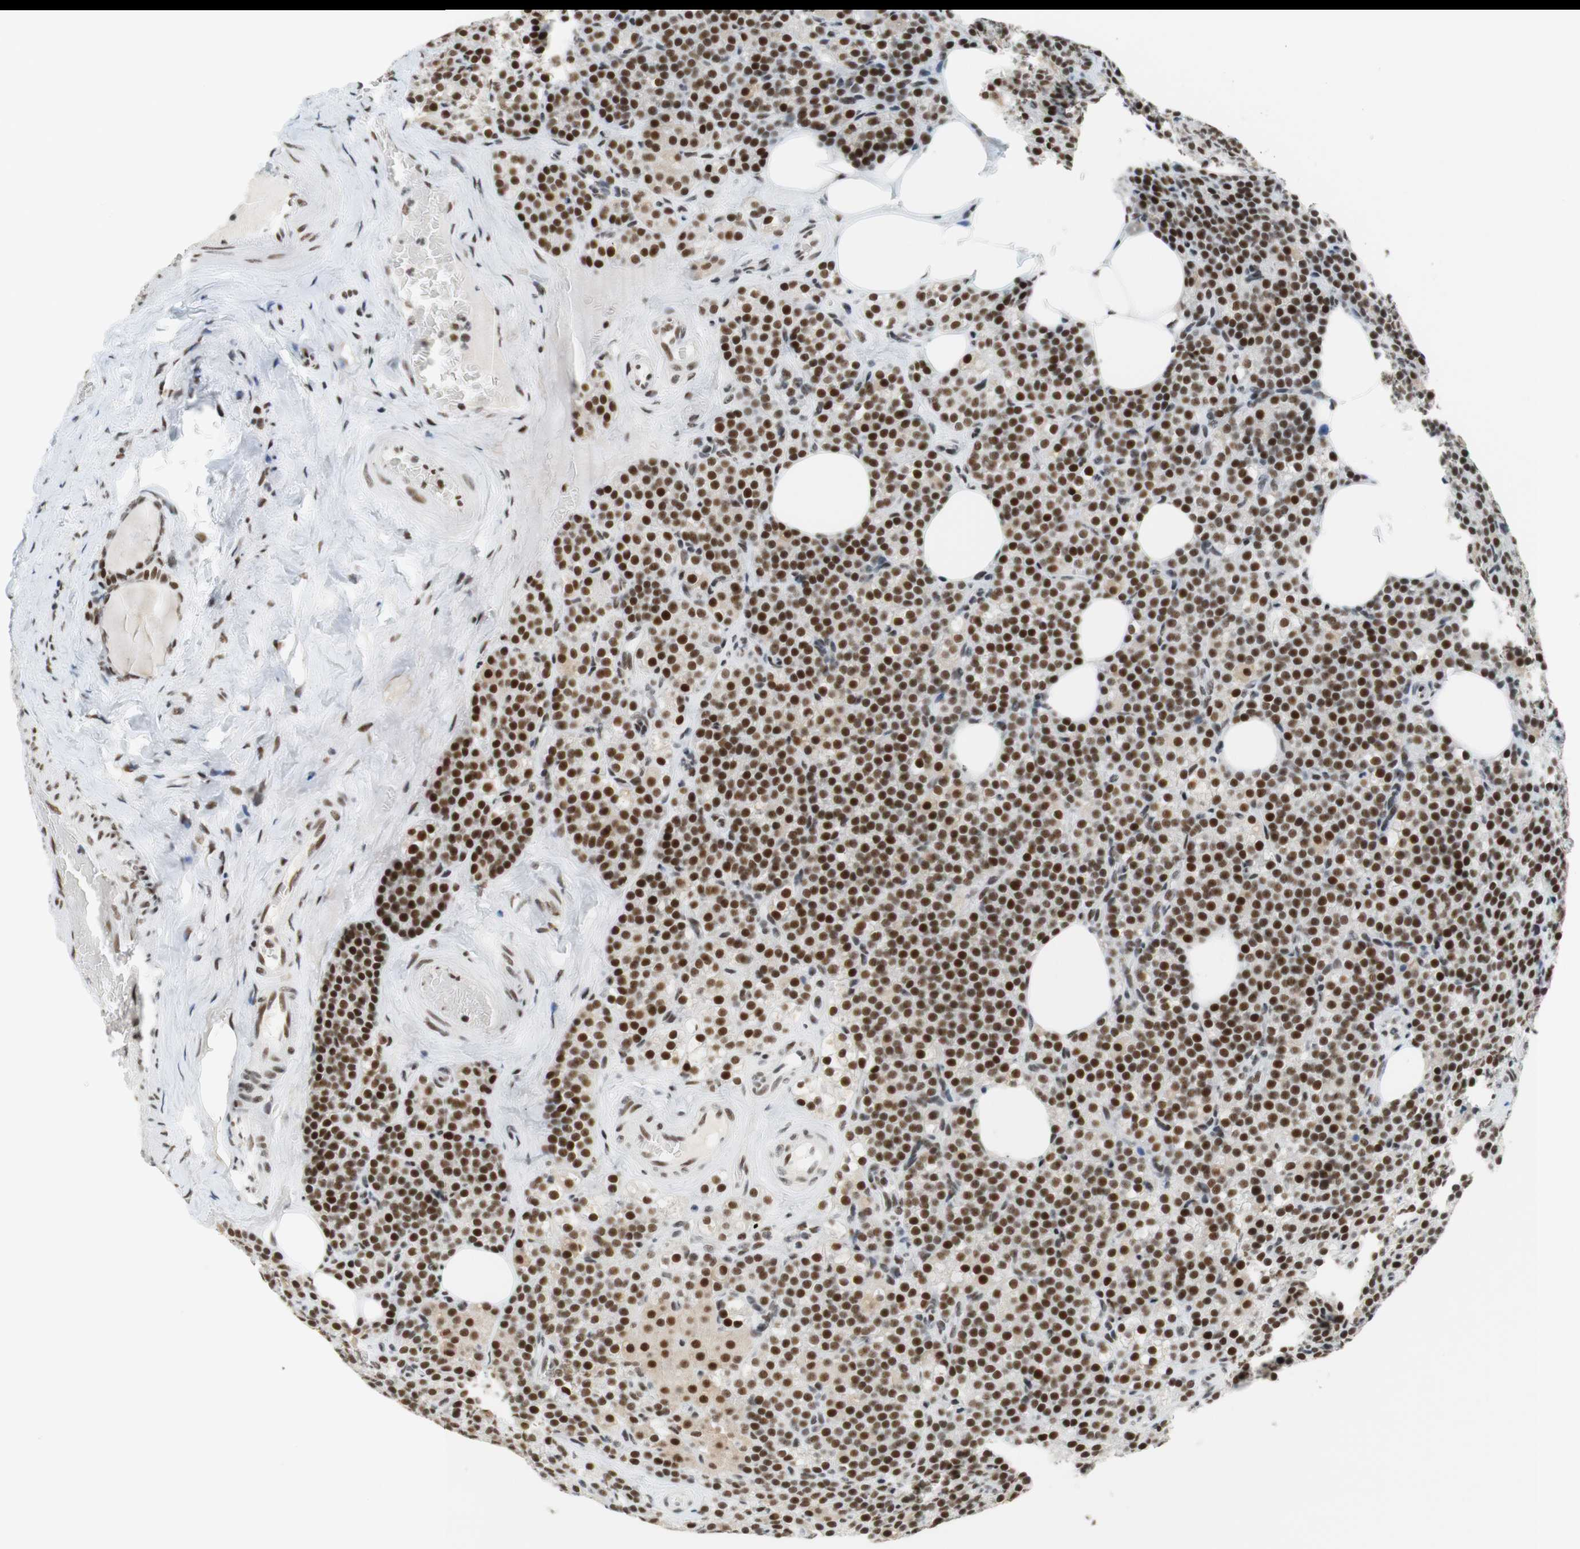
{"staining": {"intensity": "strong", "quantity": ">75%", "location": "nuclear"}, "tissue": "parathyroid gland", "cell_type": "Glandular cells", "image_type": "normal", "snomed": [{"axis": "morphology", "description": "Normal tissue, NOS"}, {"axis": "topography", "description": "Parathyroid gland"}], "caption": "Protein expression by immunohistochemistry (IHC) exhibits strong nuclear positivity in about >75% of glandular cells in unremarkable parathyroid gland.", "gene": "RNF20", "patient": {"sex": "female", "age": 57}}